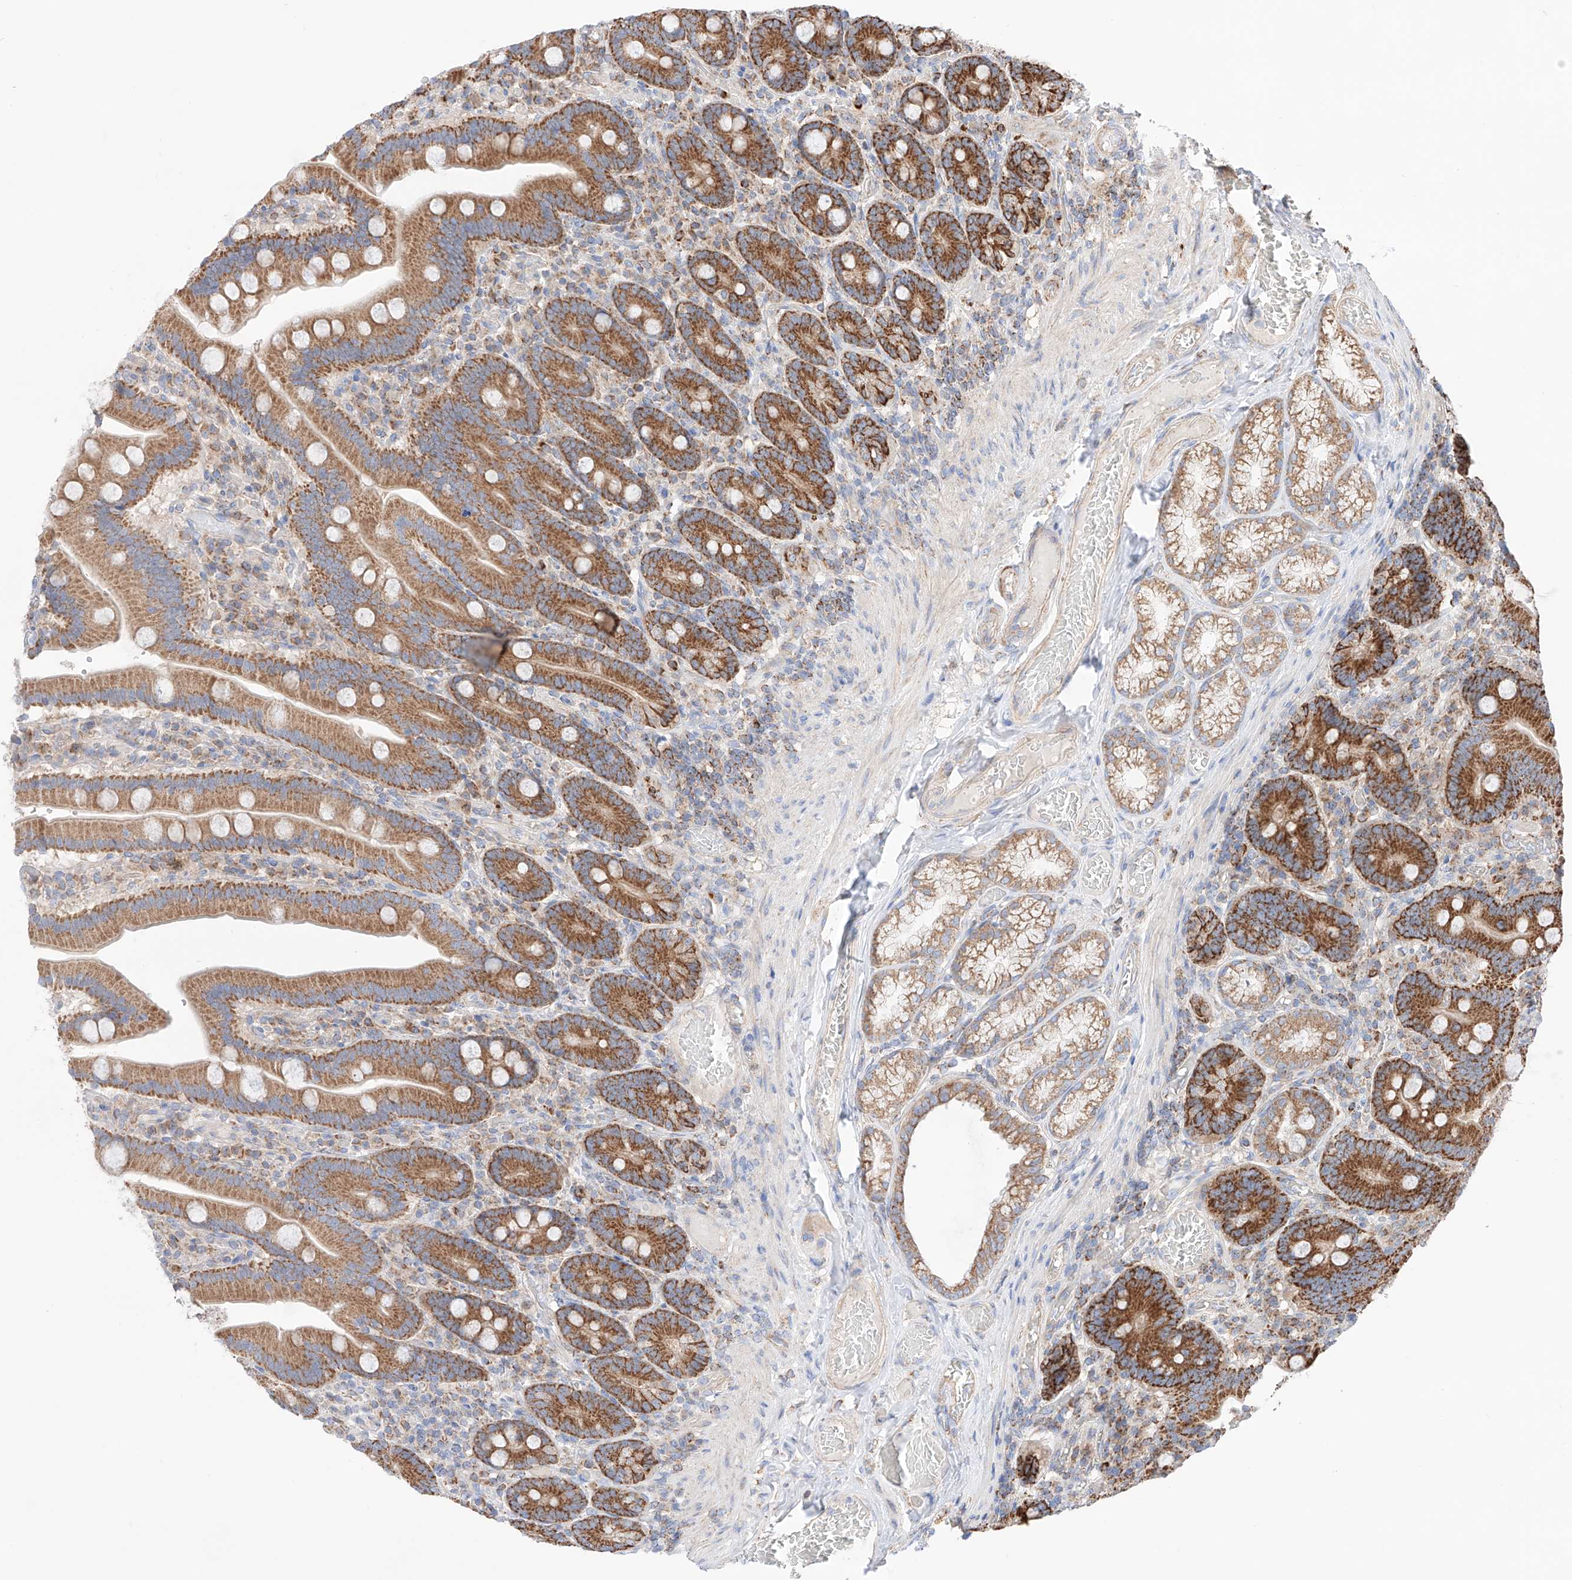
{"staining": {"intensity": "strong", "quantity": ">75%", "location": "cytoplasmic/membranous"}, "tissue": "duodenum", "cell_type": "Glandular cells", "image_type": "normal", "snomed": [{"axis": "morphology", "description": "Normal tissue, NOS"}, {"axis": "topography", "description": "Duodenum"}], "caption": "IHC image of unremarkable duodenum stained for a protein (brown), which displays high levels of strong cytoplasmic/membranous staining in approximately >75% of glandular cells.", "gene": "KTI12", "patient": {"sex": "female", "age": 62}}